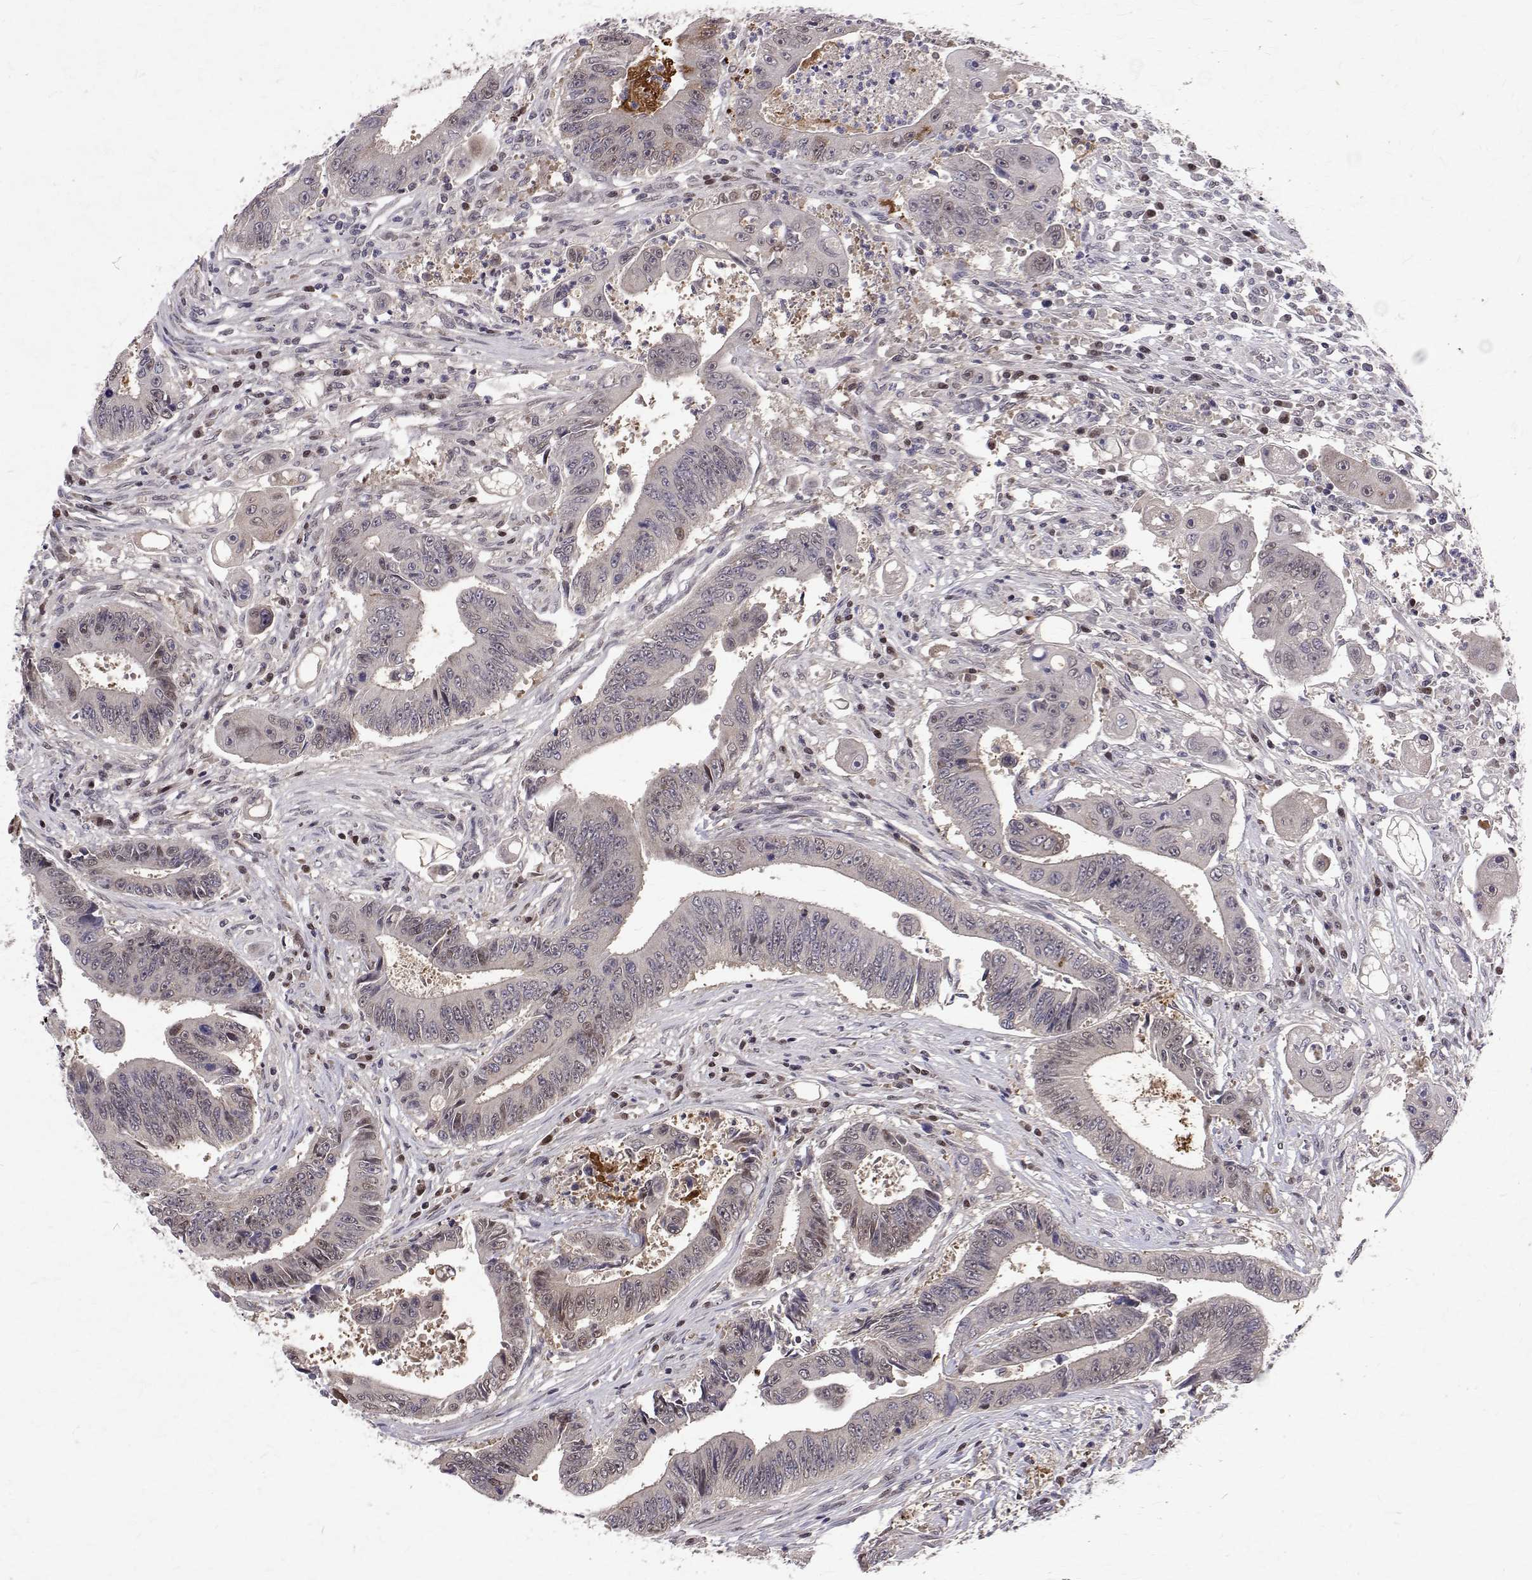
{"staining": {"intensity": "weak", "quantity": "<25%", "location": "cytoplasmic/membranous,nuclear"}, "tissue": "colorectal cancer", "cell_type": "Tumor cells", "image_type": "cancer", "snomed": [{"axis": "morphology", "description": "Adenocarcinoma, NOS"}, {"axis": "topography", "description": "Rectum"}], "caption": "This is an immunohistochemistry (IHC) photomicrograph of colorectal adenocarcinoma. There is no expression in tumor cells.", "gene": "NIF3L1", "patient": {"sex": "male", "age": 54}}